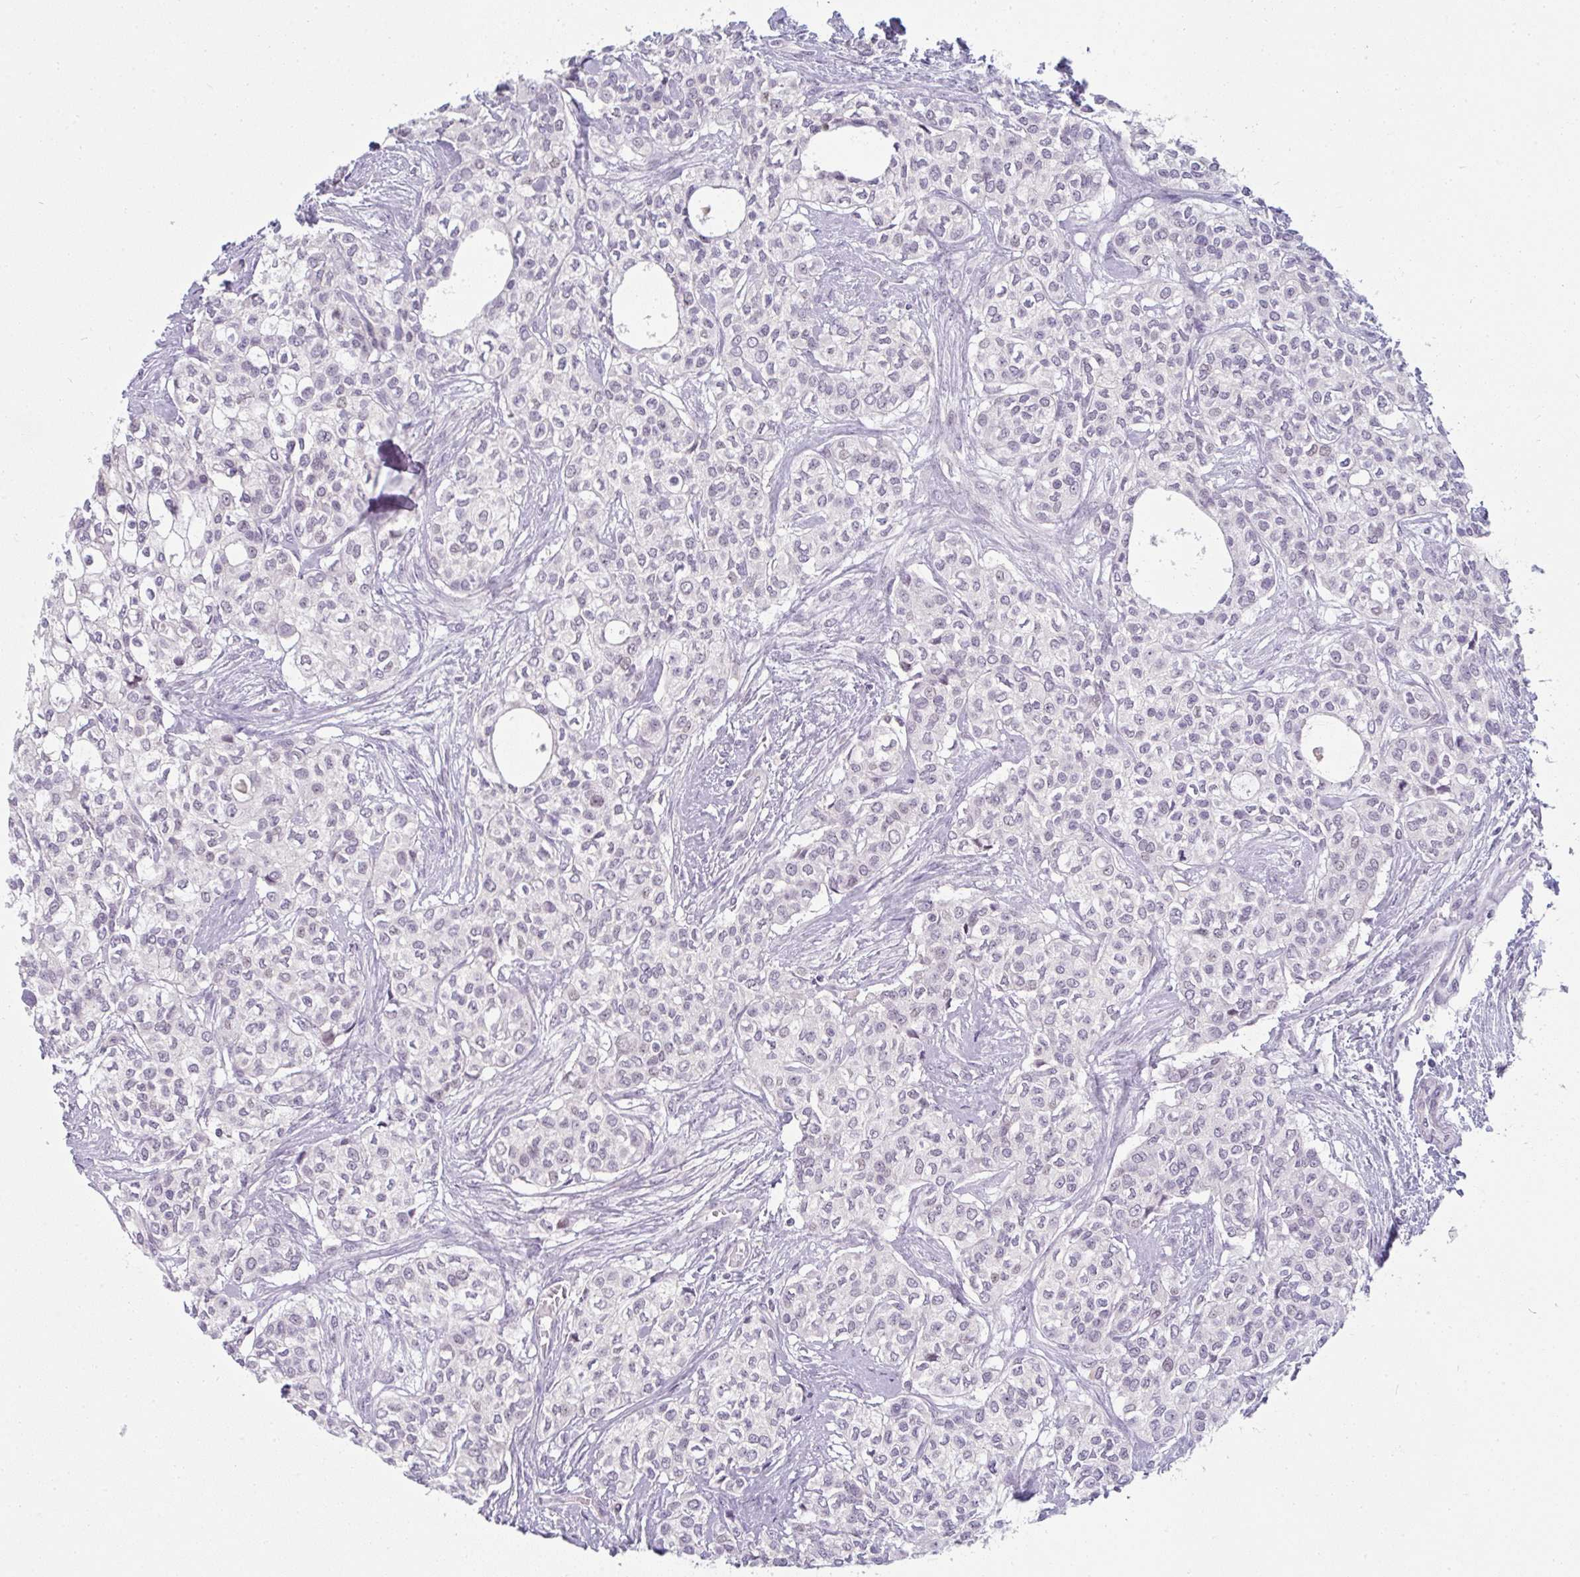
{"staining": {"intensity": "negative", "quantity": "none", "location": "none"}, "tissue": "head and neck cancer", "cell_type": "Tumor cells", "image_type": "cancer", "snomed": [{"axis": "morphology", "description": "Adenocarcinoma, NOS"}, {"axis": "topography", "description": "Head-Neck"}], "caption": "Tumor cells show no significant protein staining in adenocarcinoma (head and neck).", "gene": "PPFIA4", "patient": {"sex": "male", "age": 81}}